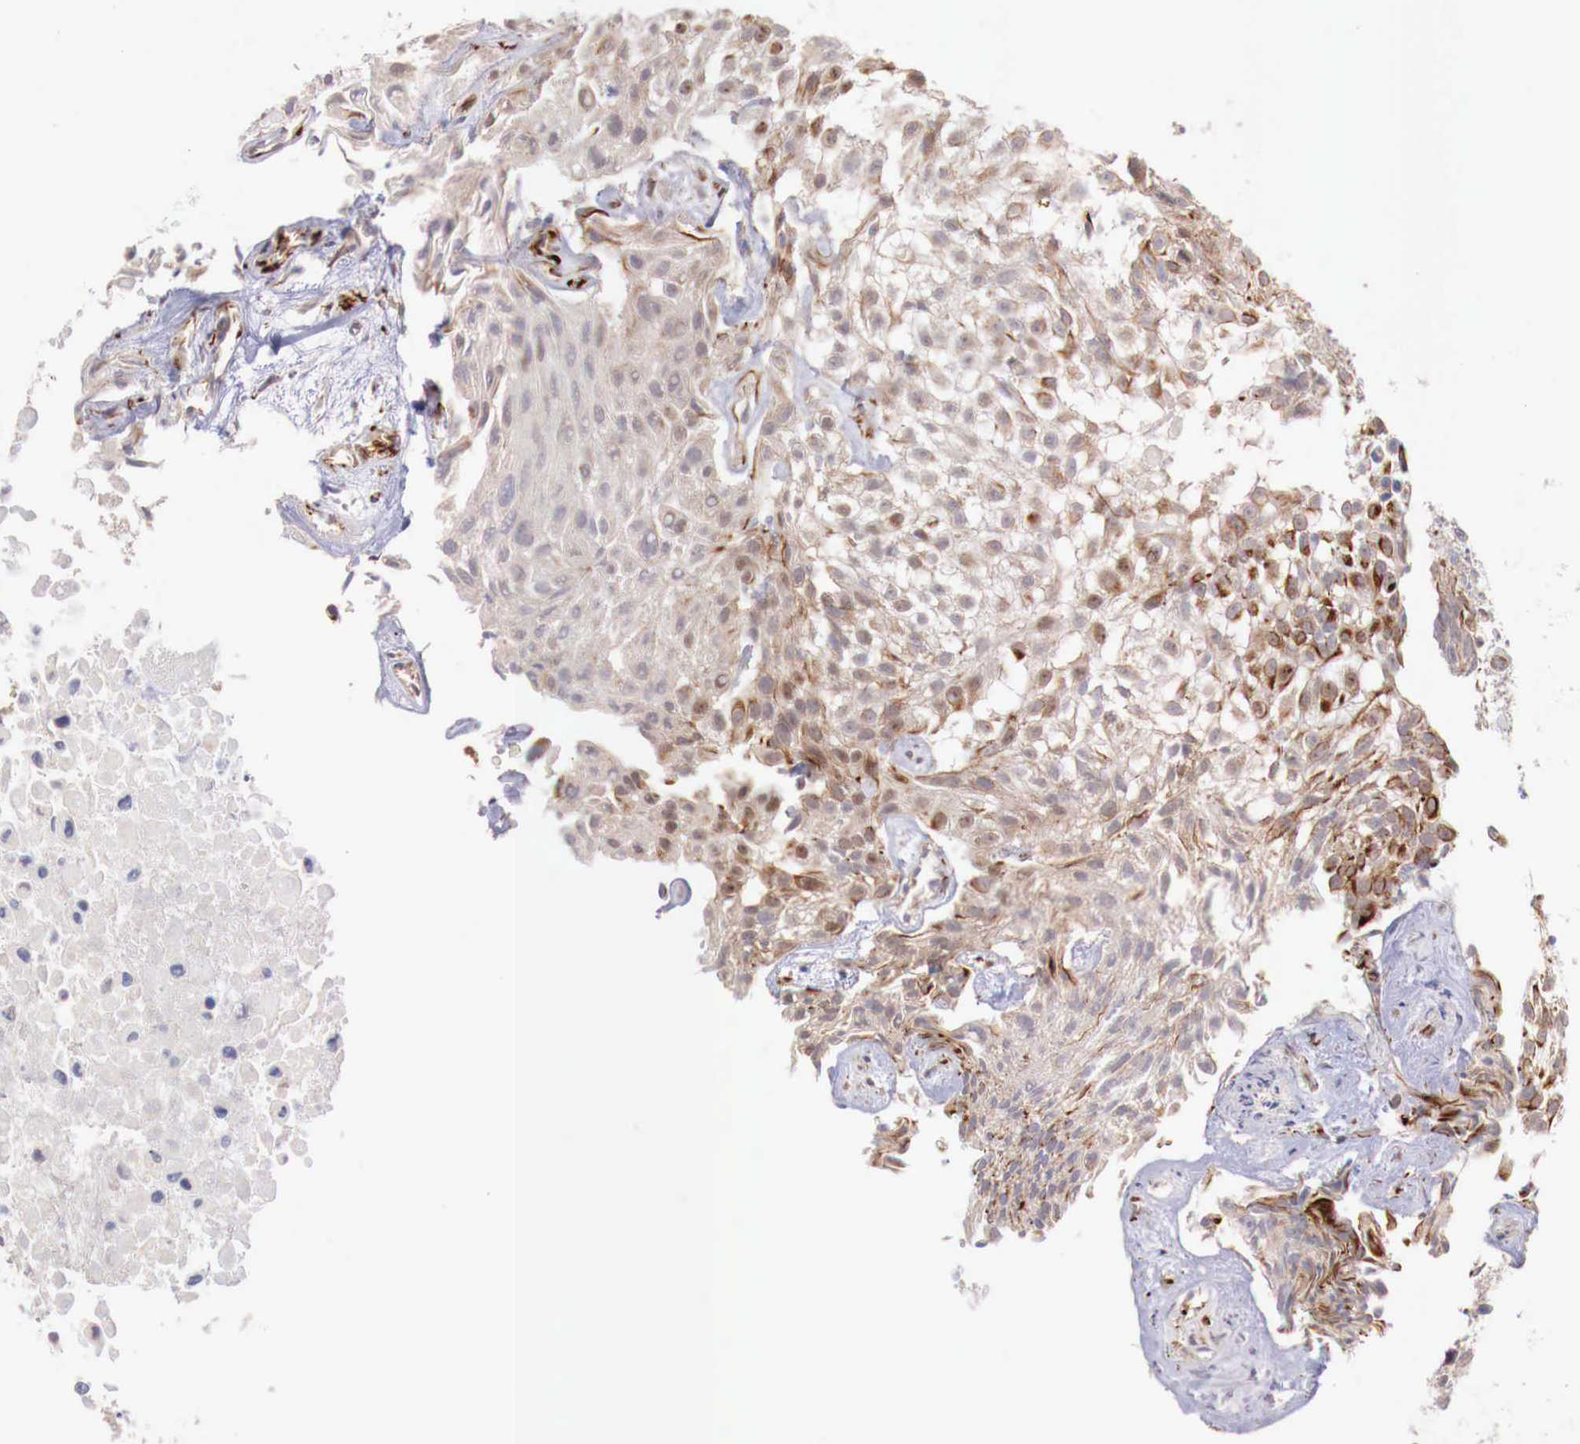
{"staining": {"intensity": "weak", "quantity": "25%-75%", "location": "cytoplasmic/membranous,nuclear"}, "tissue": "urothelial cancer", "cell_type": "Tumor cells", "image_type": "cancer", "snomed": [{"axis": "morphology", "description": "Urothelial carcinoma, High grade"}, {"axis": "topography", "description": "Urinary bladder"}], "caption": "DAB immunohistochemical staining of urothelial cancer reveals weak cytoplasmic/membranous and nuclear protein positivity in about 25%-75% of tumor cells.", "gene": "WT1", "patient": {"sex": "male", "age": 56}}